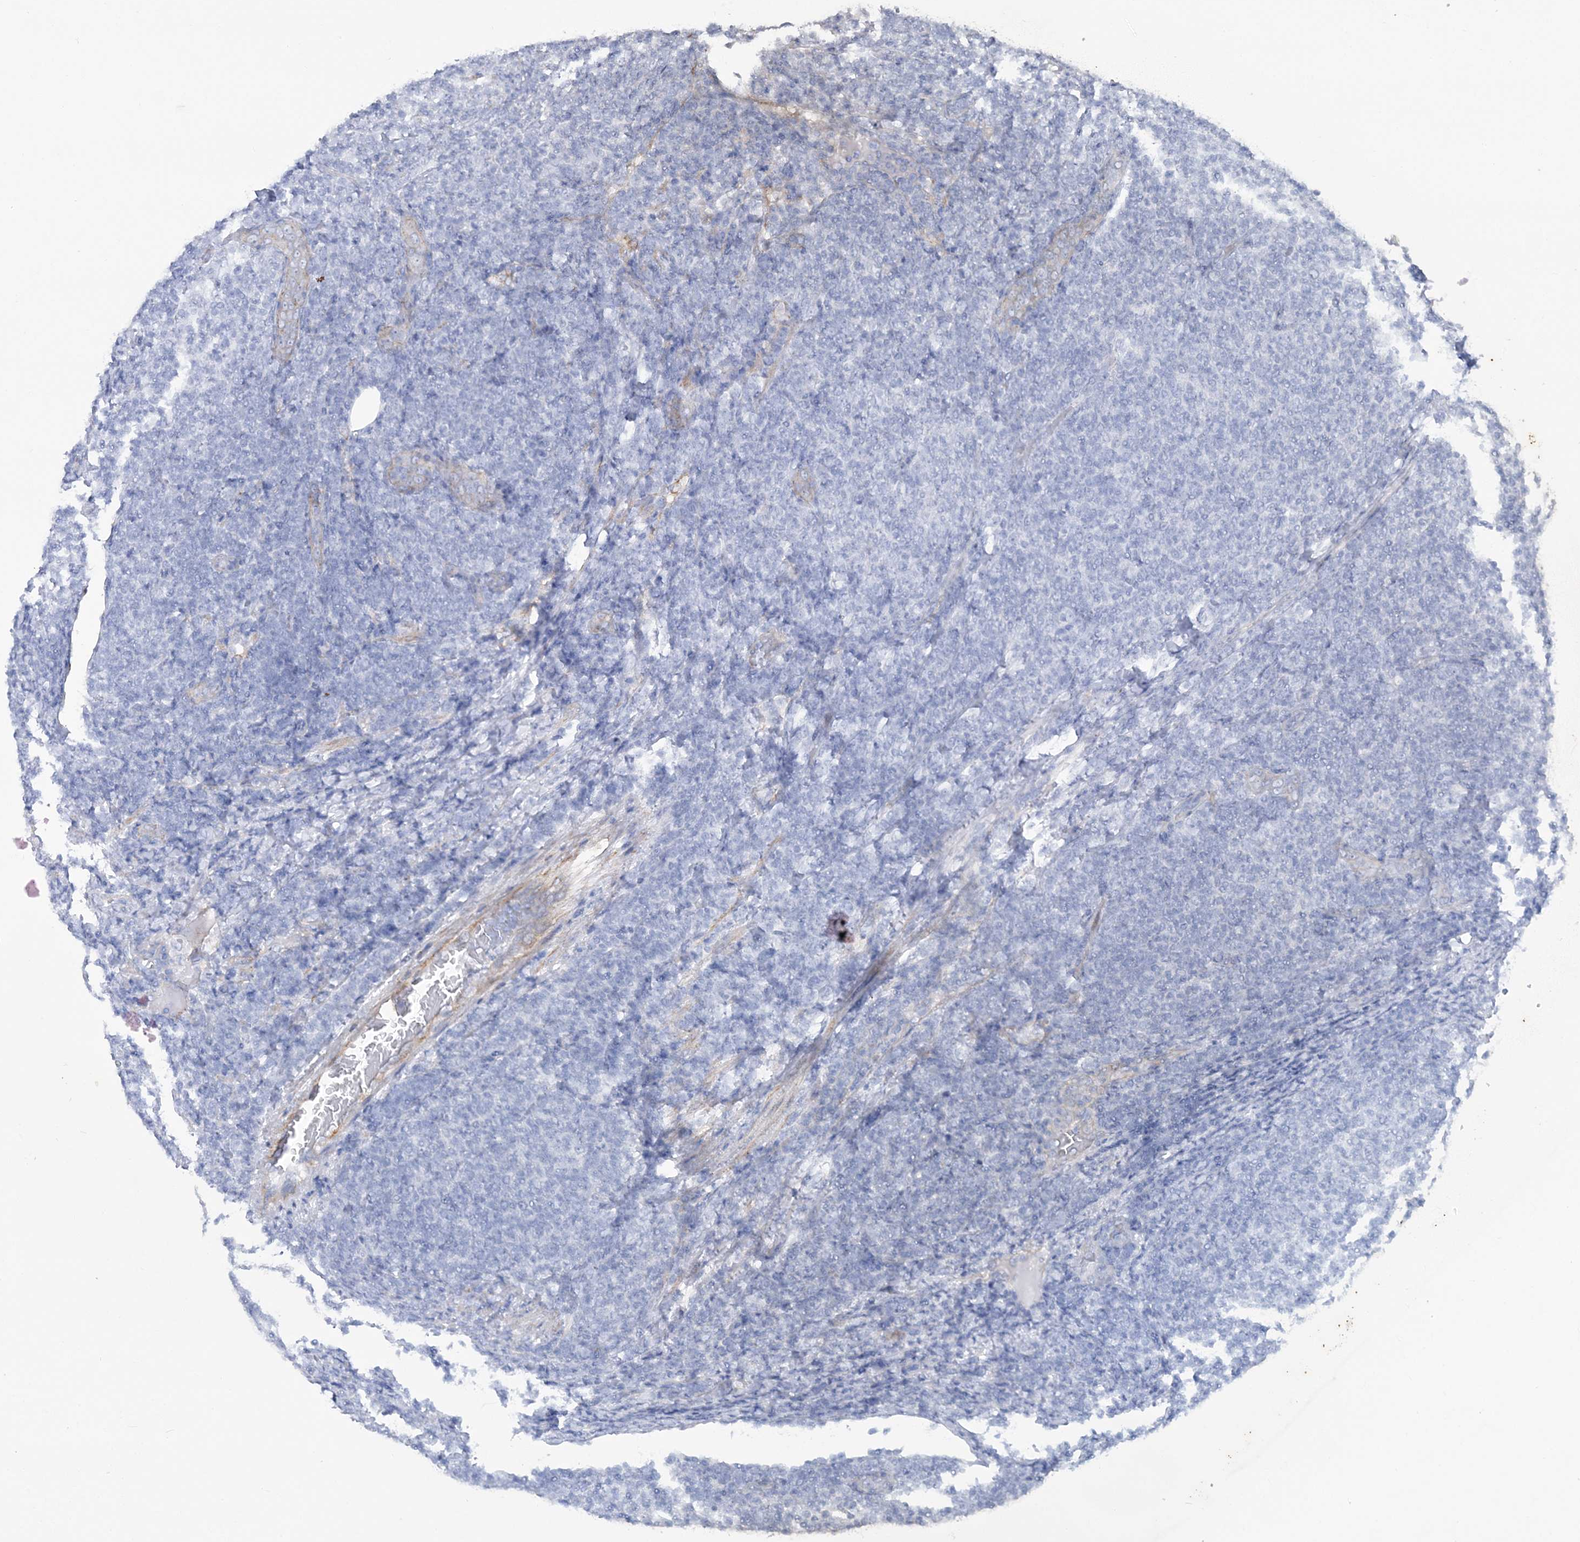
{"staining": {"intensity": "negative", "quantity": "none", "location": "none"}, "tissue": "lymphoma", "cell_type": "Tumor cells", "image_type": "cancer", "snomed": [{"axis": "morphology", "description": "Malignant lymphoma, non-Hodgkin's type, Low grade"}, {"axis": "topography", "description": "Lymph node"}], "caption": "A high-resolution photomicrograph shows immunohistochemistry staining of lymphoma, which displays no significant expression in tumor cells. Nuclei are stained in blue.", "gene": "RAB11FIP5", "patient": {"sex": "male", "age": 66}}